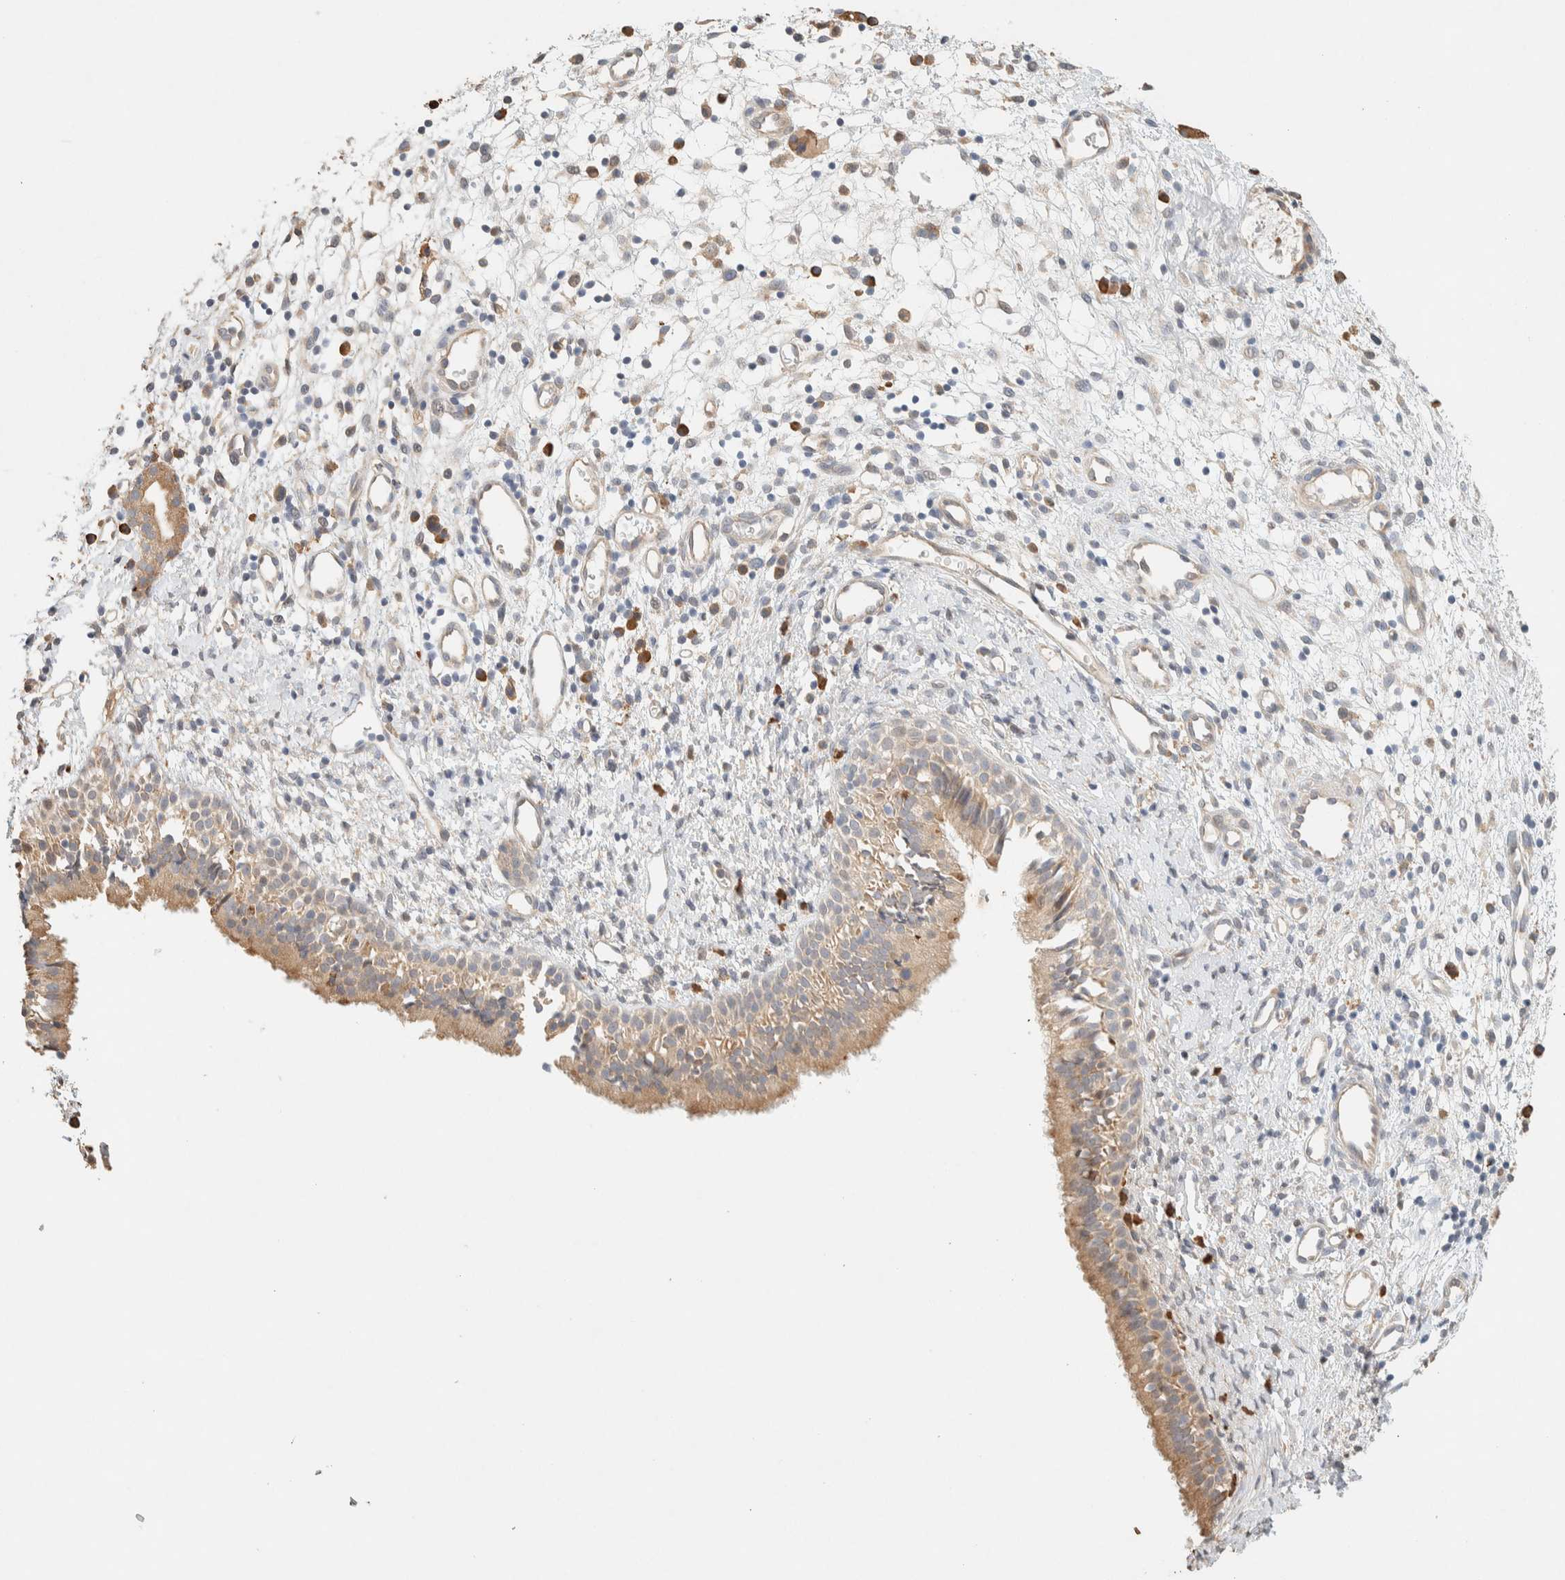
{"staining": {"intensity": "weak", "quantity": ">75%", "location": "cytoplasmic/membranous"}, "tissue": "nasopharynx", "cell_type": "Respiratory epithelial cells", "image_type": "normal", "snomed": [{"axis": "morphology", "description": "Normal tissue, NOS"}, {"axis": "topography", "description": "Nasopharynx"}], "caption": "A low amount of weak cytoplasmic/membranous positivity is present in about >75% of respiratory epithelial cells in unremarkable nasopharynx.", "gene": "TTC3", "patient": {"sex": "male", "age": 22}}